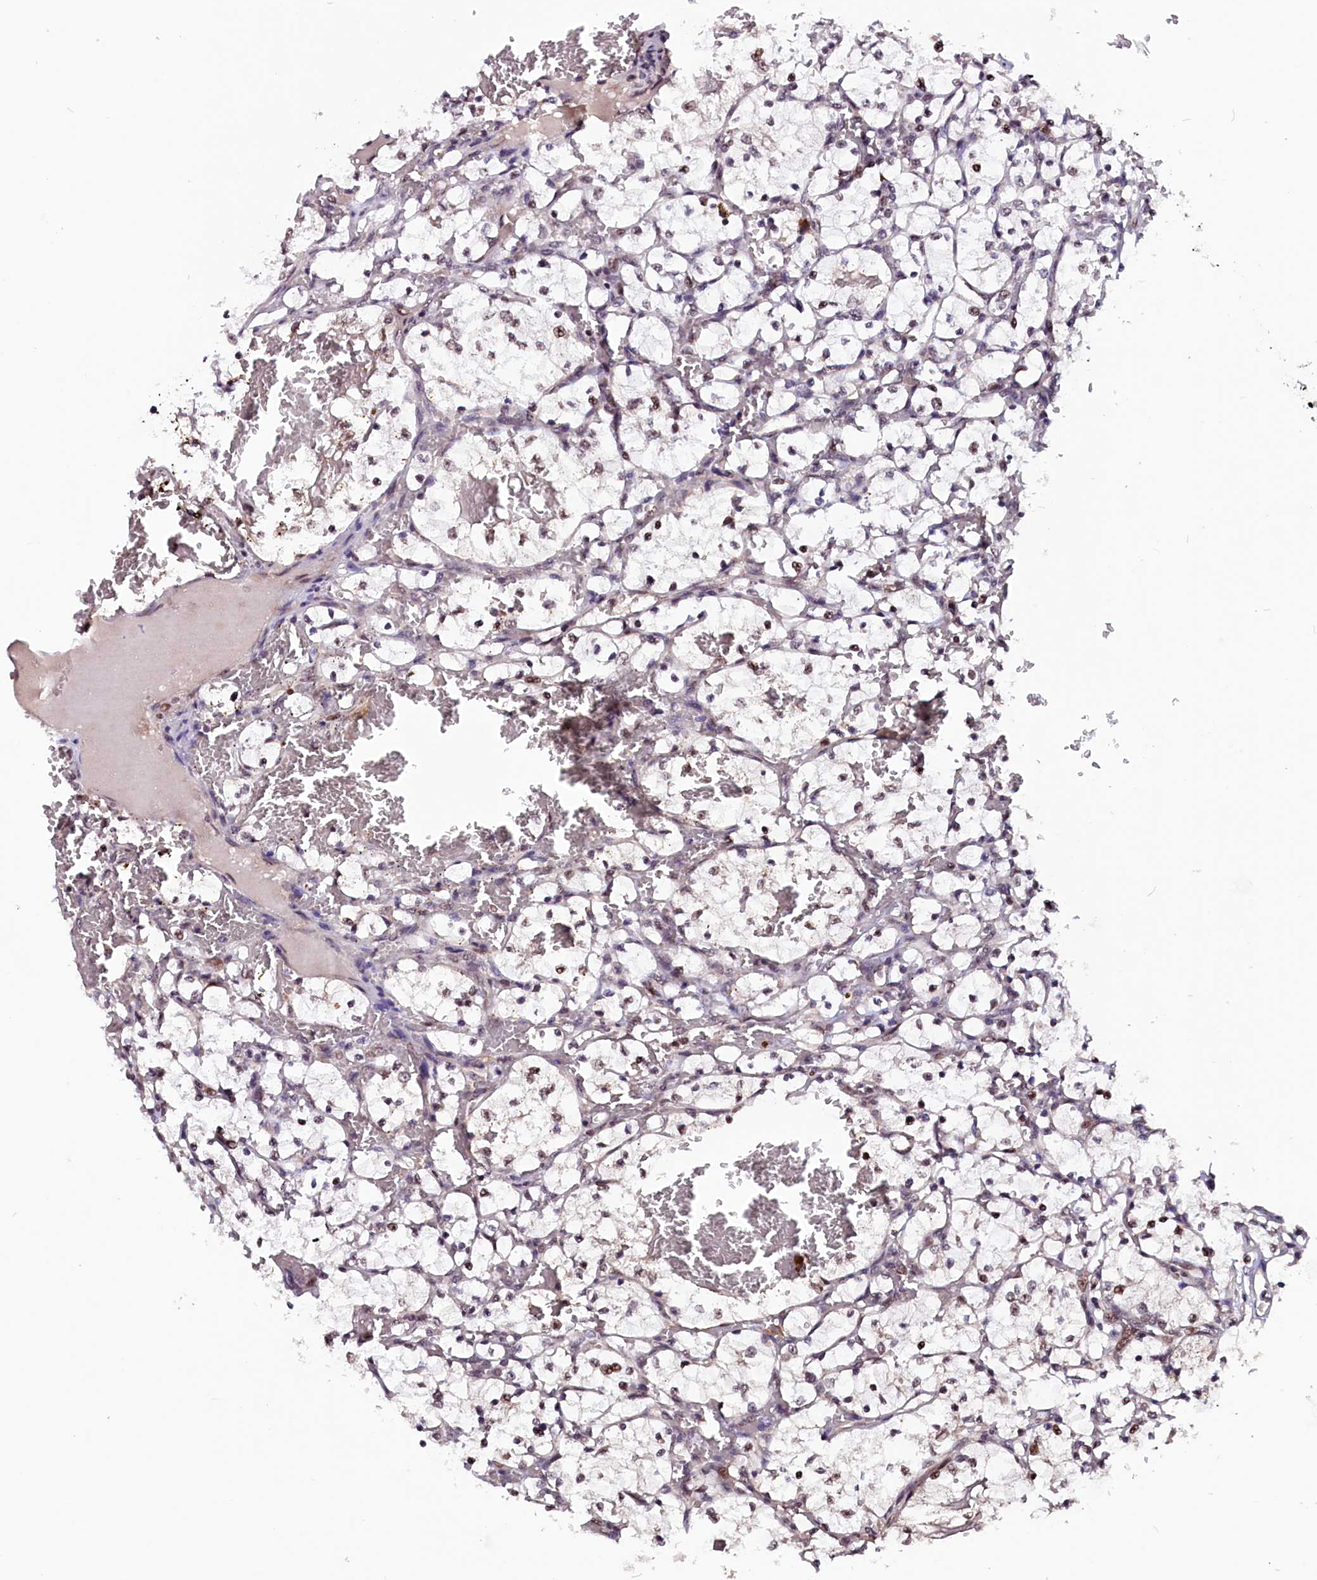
{"staining": {"intensity": "weak", "quantity": "25%-75%", "location": "nuclear"}, "tissue": "renal cancer", "cell_type": "Tumor cells", "image_type": "cancer", "snomed": [{"axis": "morphology", "description": "Adenocarcinoma, NOS"}, {"axis": "topography", "description": "Kidney"}], "caption": "Renal adenocarcinoma stained for a protein demonstrates weak nuclear positivity in tumor cells. The protein is shown in brown color, while the nuclei are stained blue.", "gene": "RNMT", "patient": {"sex": "female", "age": 69}}